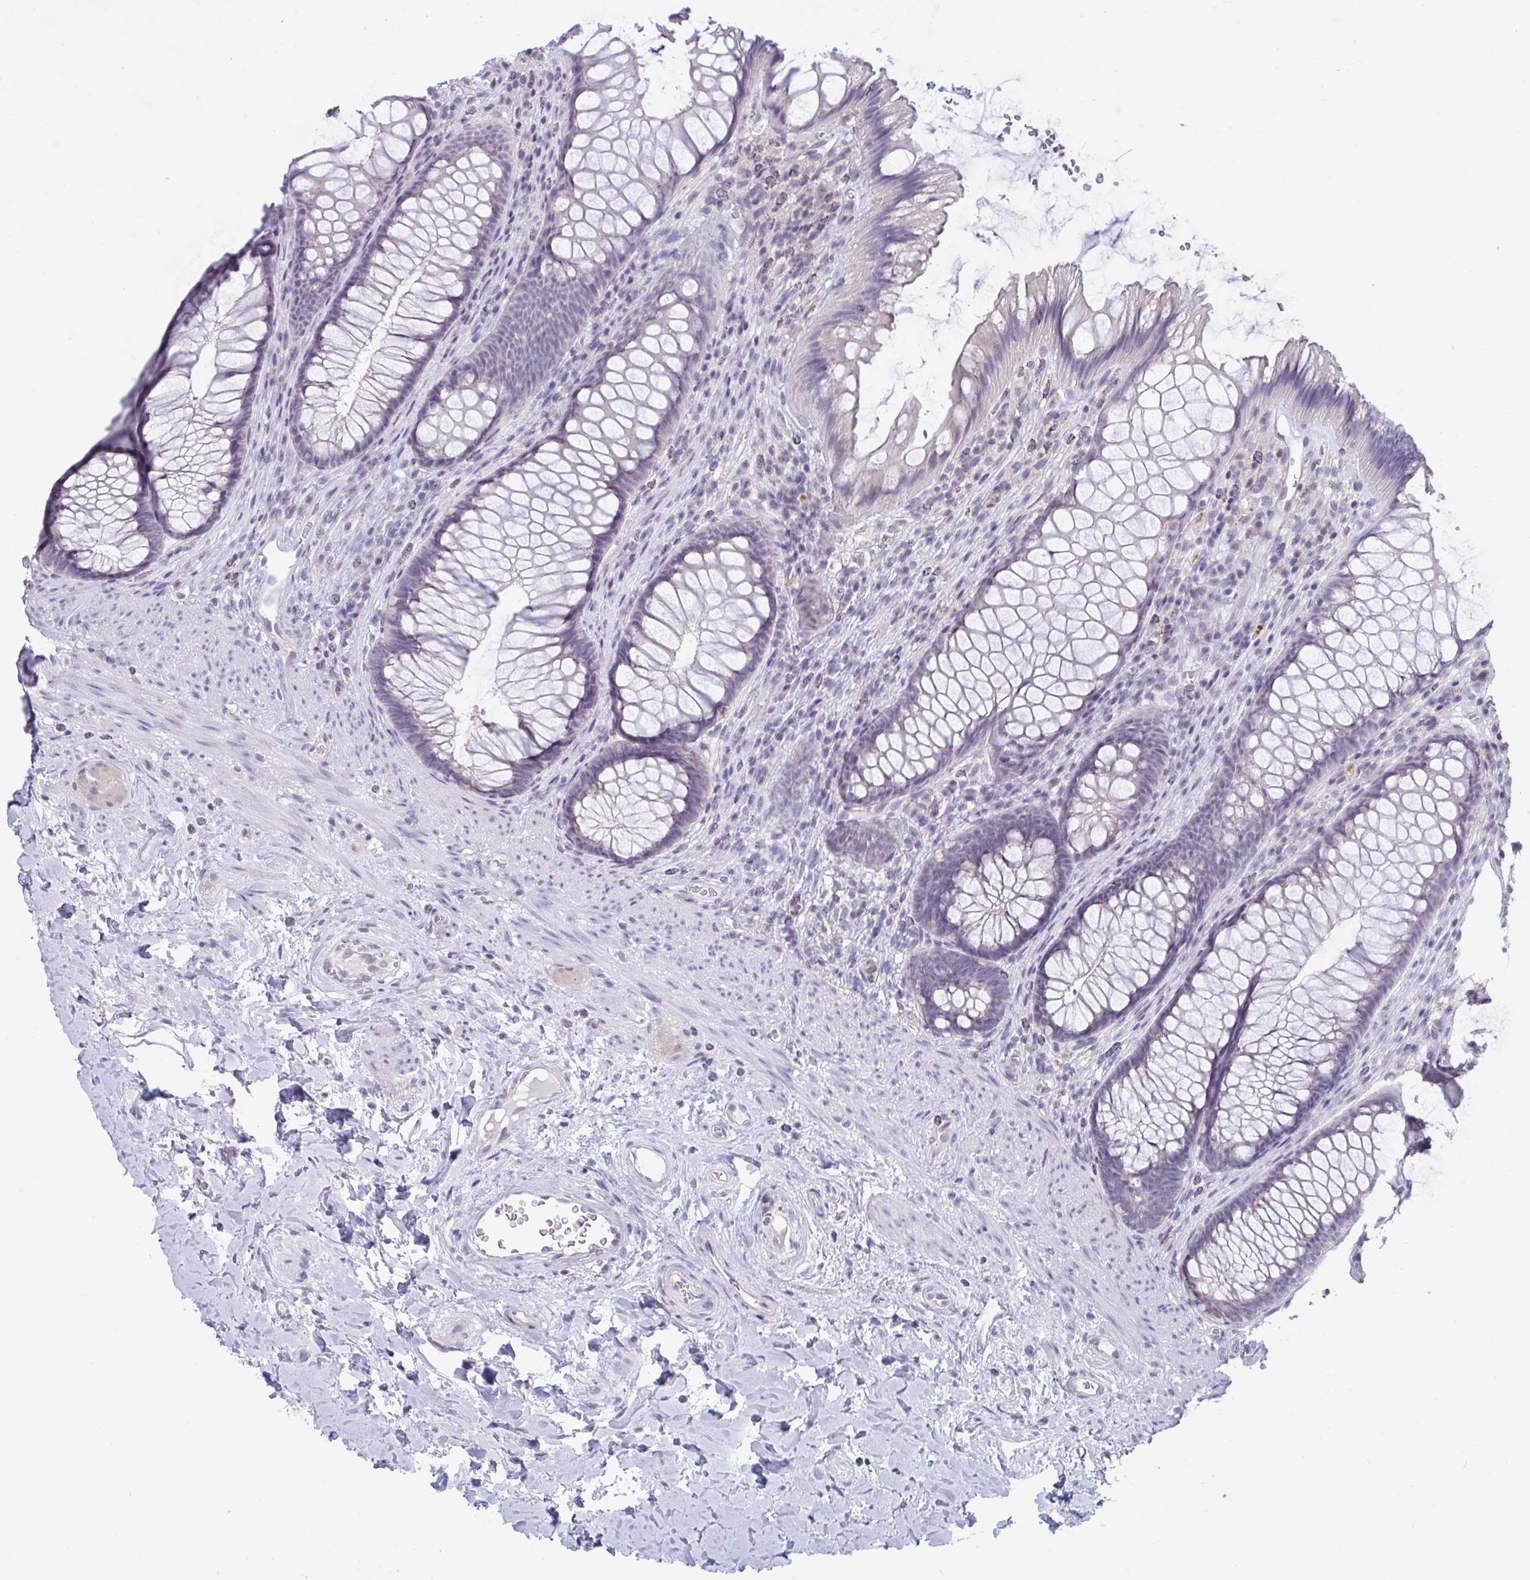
{"staining": {"intensity": "negative", "quantity": "none", "location": "none"}, "tissue": "rectum", "cell_type": "Glandular cells", "image_type": "normal", "snomed": [{"axis": "morphology", "description": "Normal tissue, NOS"}, {"axis": "topography", "description": "Rectum"}], "caption": "IHC image of unremarkable rectum stained for a protein (brown), which exhibits no positivity in glandular cells.", "gene": "ARPP19", "patient": {"sex": "male", "age": 53}}